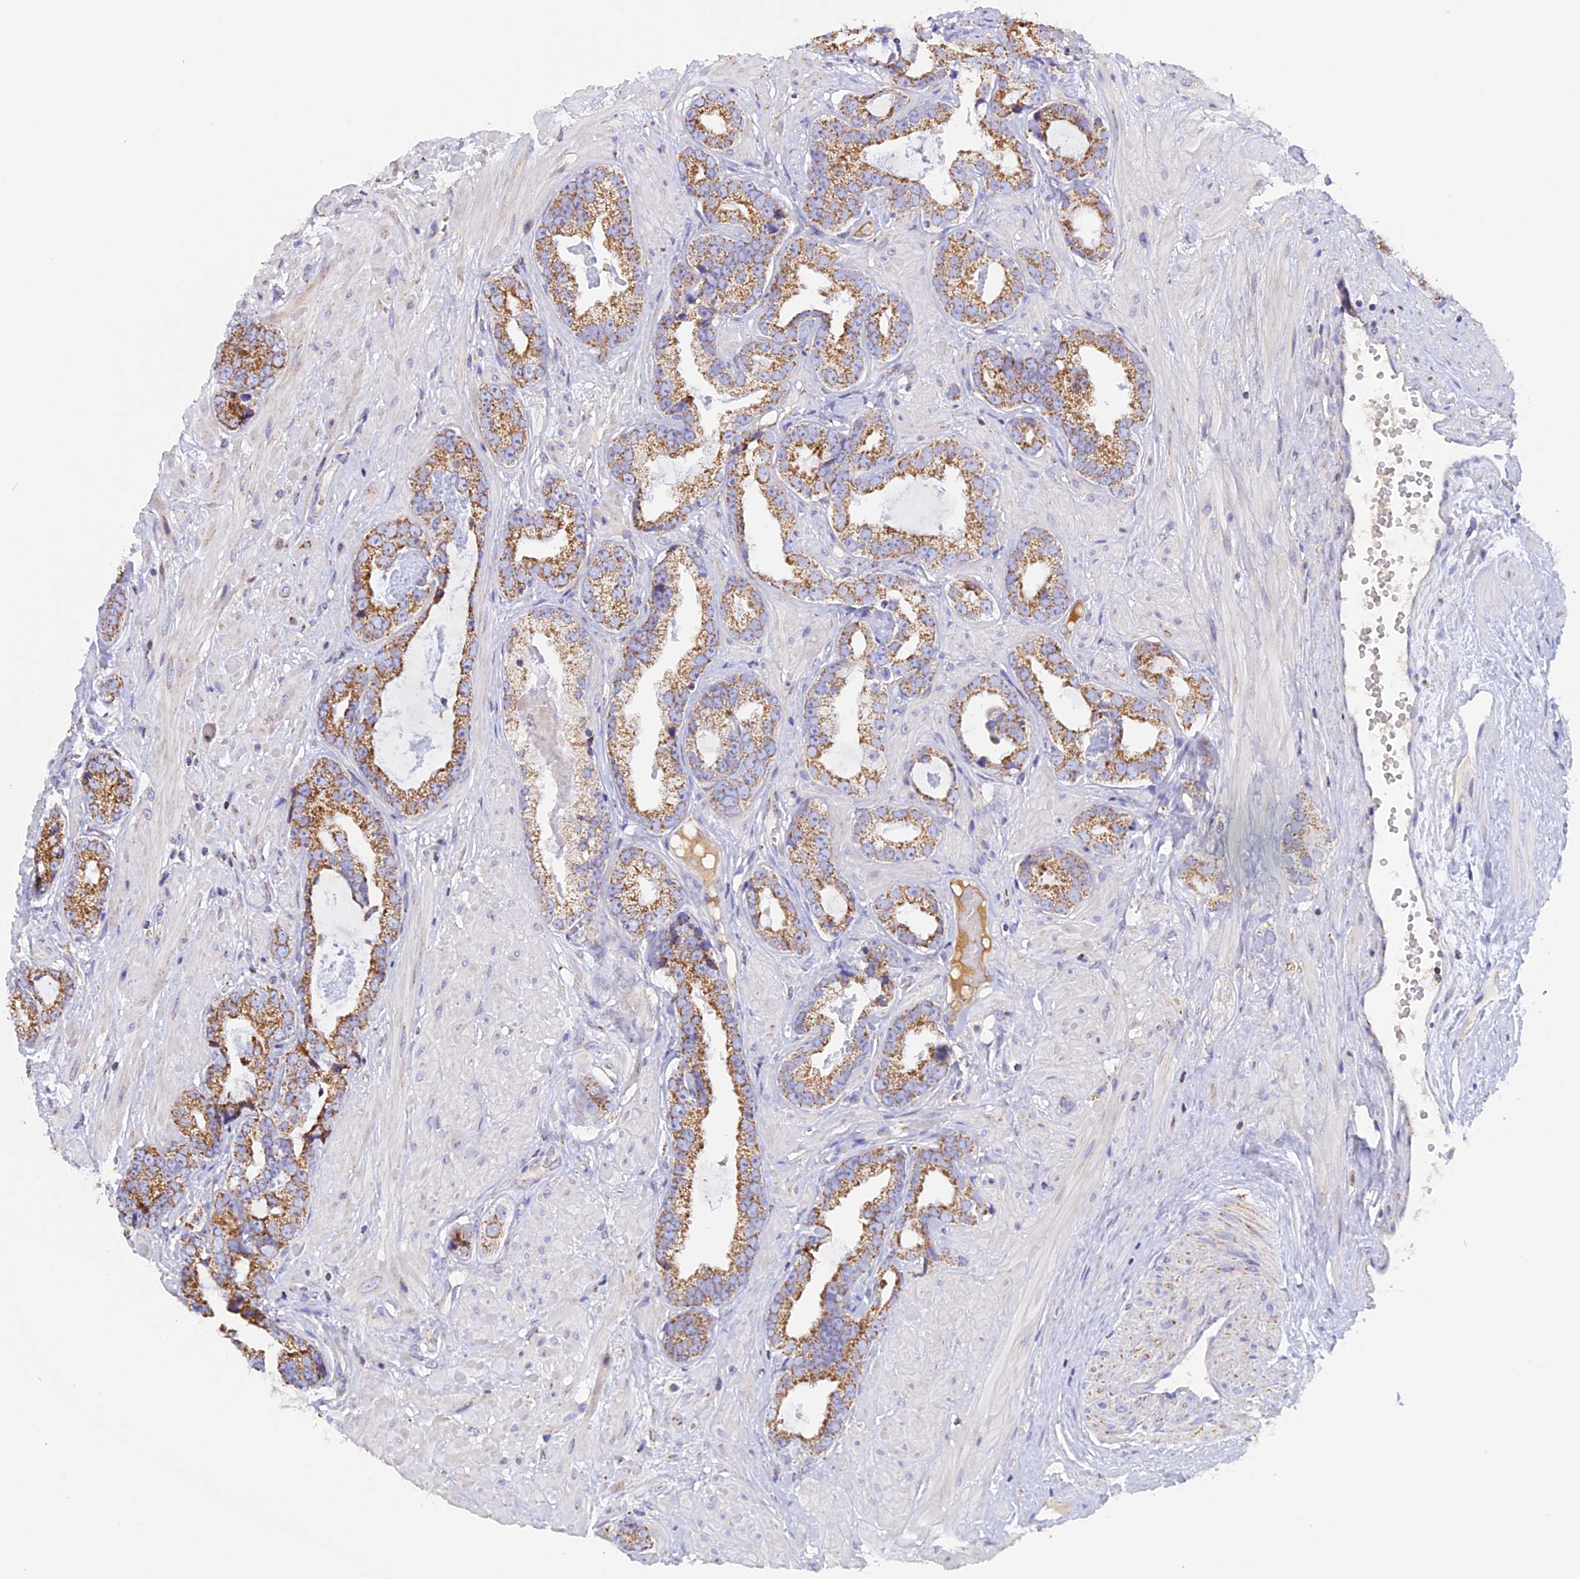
{"staining": {"intensity": "moderate", "quantity": ">75%", "location": "cytoplasmic/membranous"}, "tissue": "prostate cancer", "cell_type": "Tumor cells", "image_type": "cancer", "snomed": [{"axis": "morphology", "description": "Adenocarcinoma, Low grade"}, {"axis": "topography", "description": "Prostate"}], "caption": "Protein expression analysis of human prostate cancer (adenocarcinoma (low-grade)) reveals moderate cytoplasmic/membranous positivity in approximately >75% of tumor cells.", "gene": "KCNG1", "patient": {"sex": "male", "age": 64}}